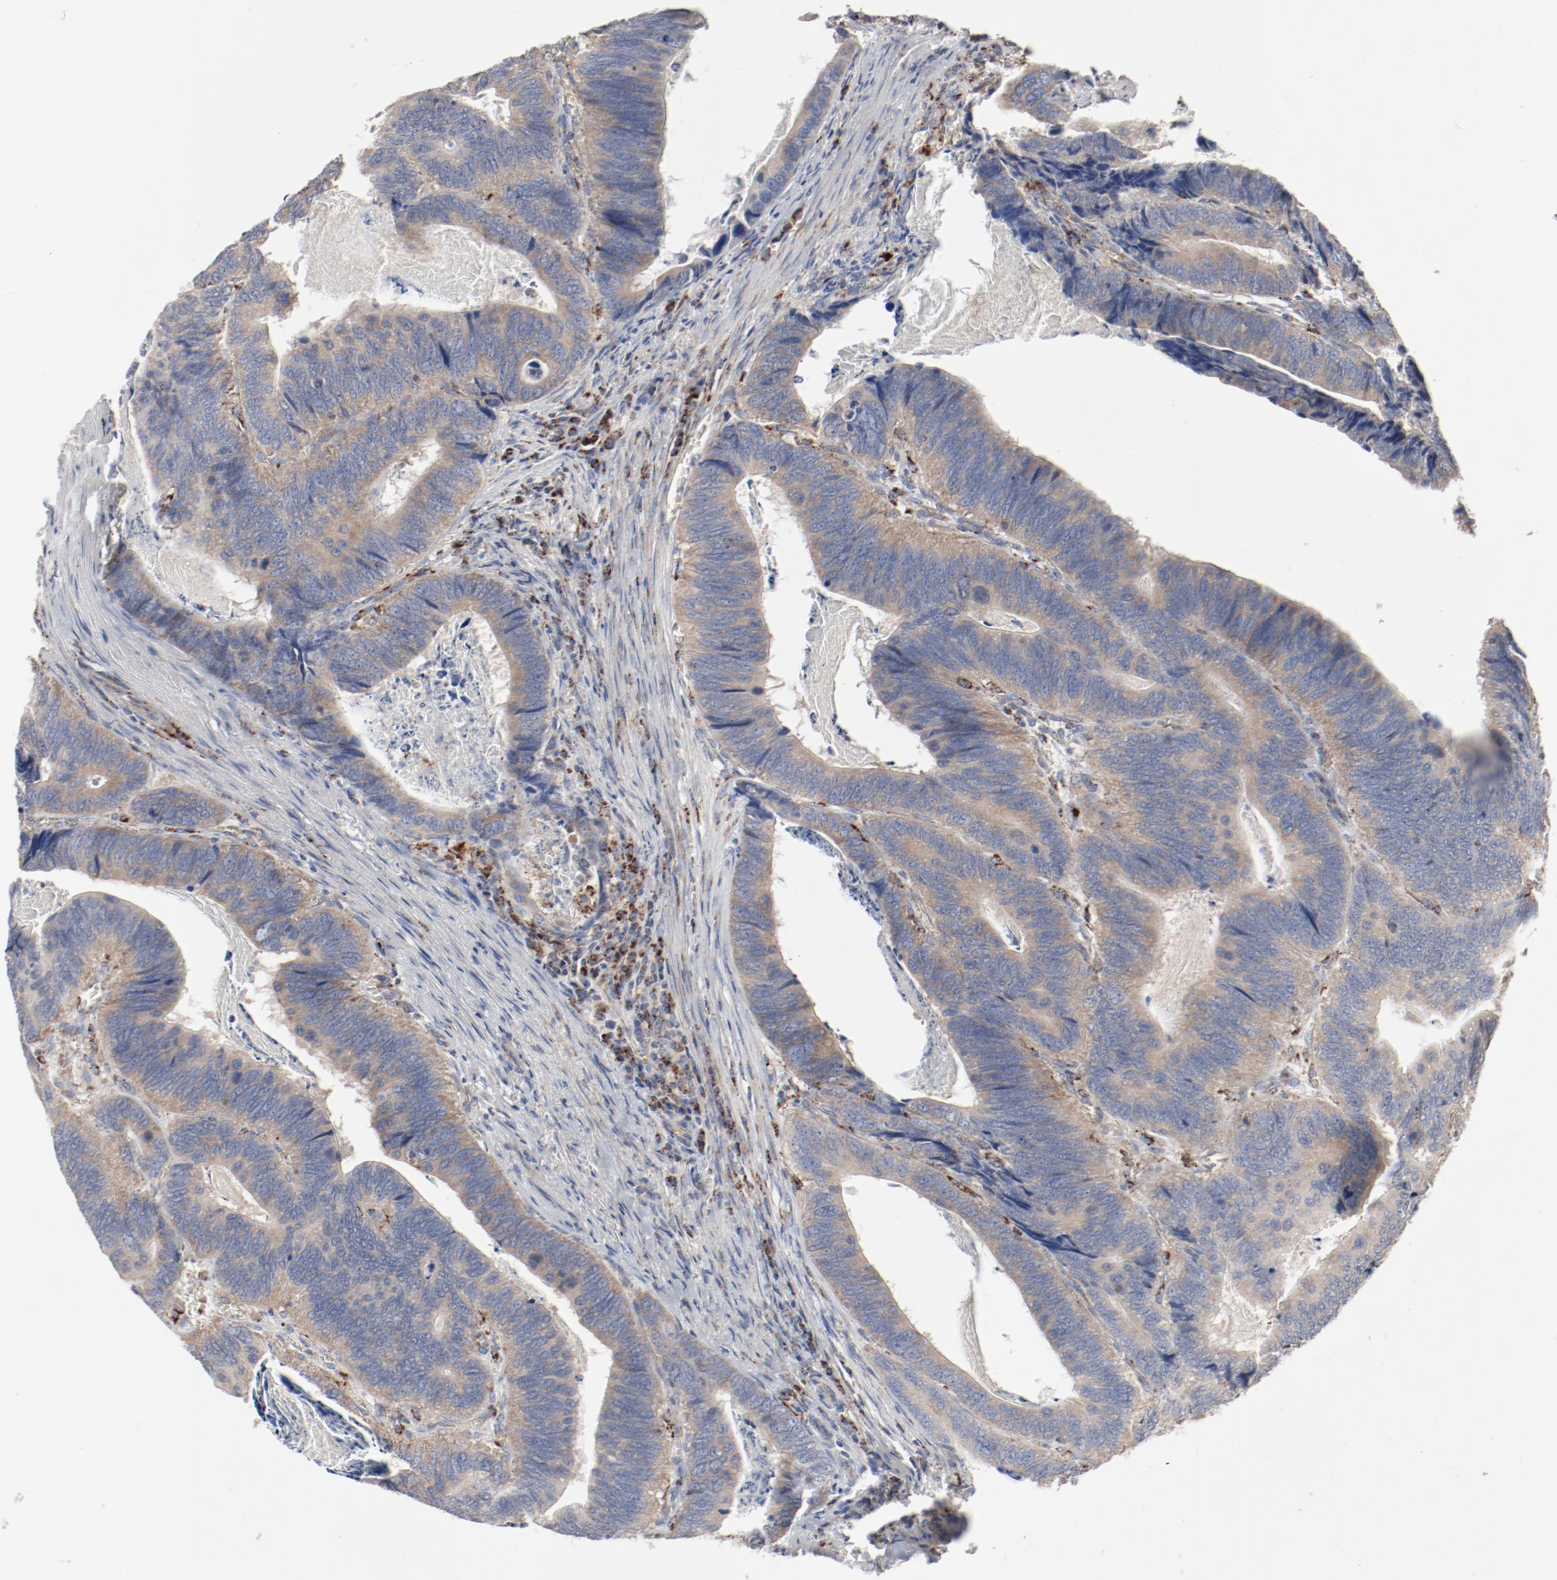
{"staining": {"intensity": "weak", "quantity": ">75%", "location": "cytoplasmic/membranous"}, "tissue": "colorectal cancer", "cell_type": "Tumor cells", "image_type": "cancer", "snomed": [{"axis": "morphology", "description": "Adenocarcinoma, NOS"}, {"axis": "topography", "description": "Colon"}], "caption": "IHC of human colorectal adenocarcinoma exhibits low levels of weak cytoplasmic/membranous staining in about >75% of tumor cells.", "gene": "SETD3", "patient": {"sex": "male", "age": 72}}